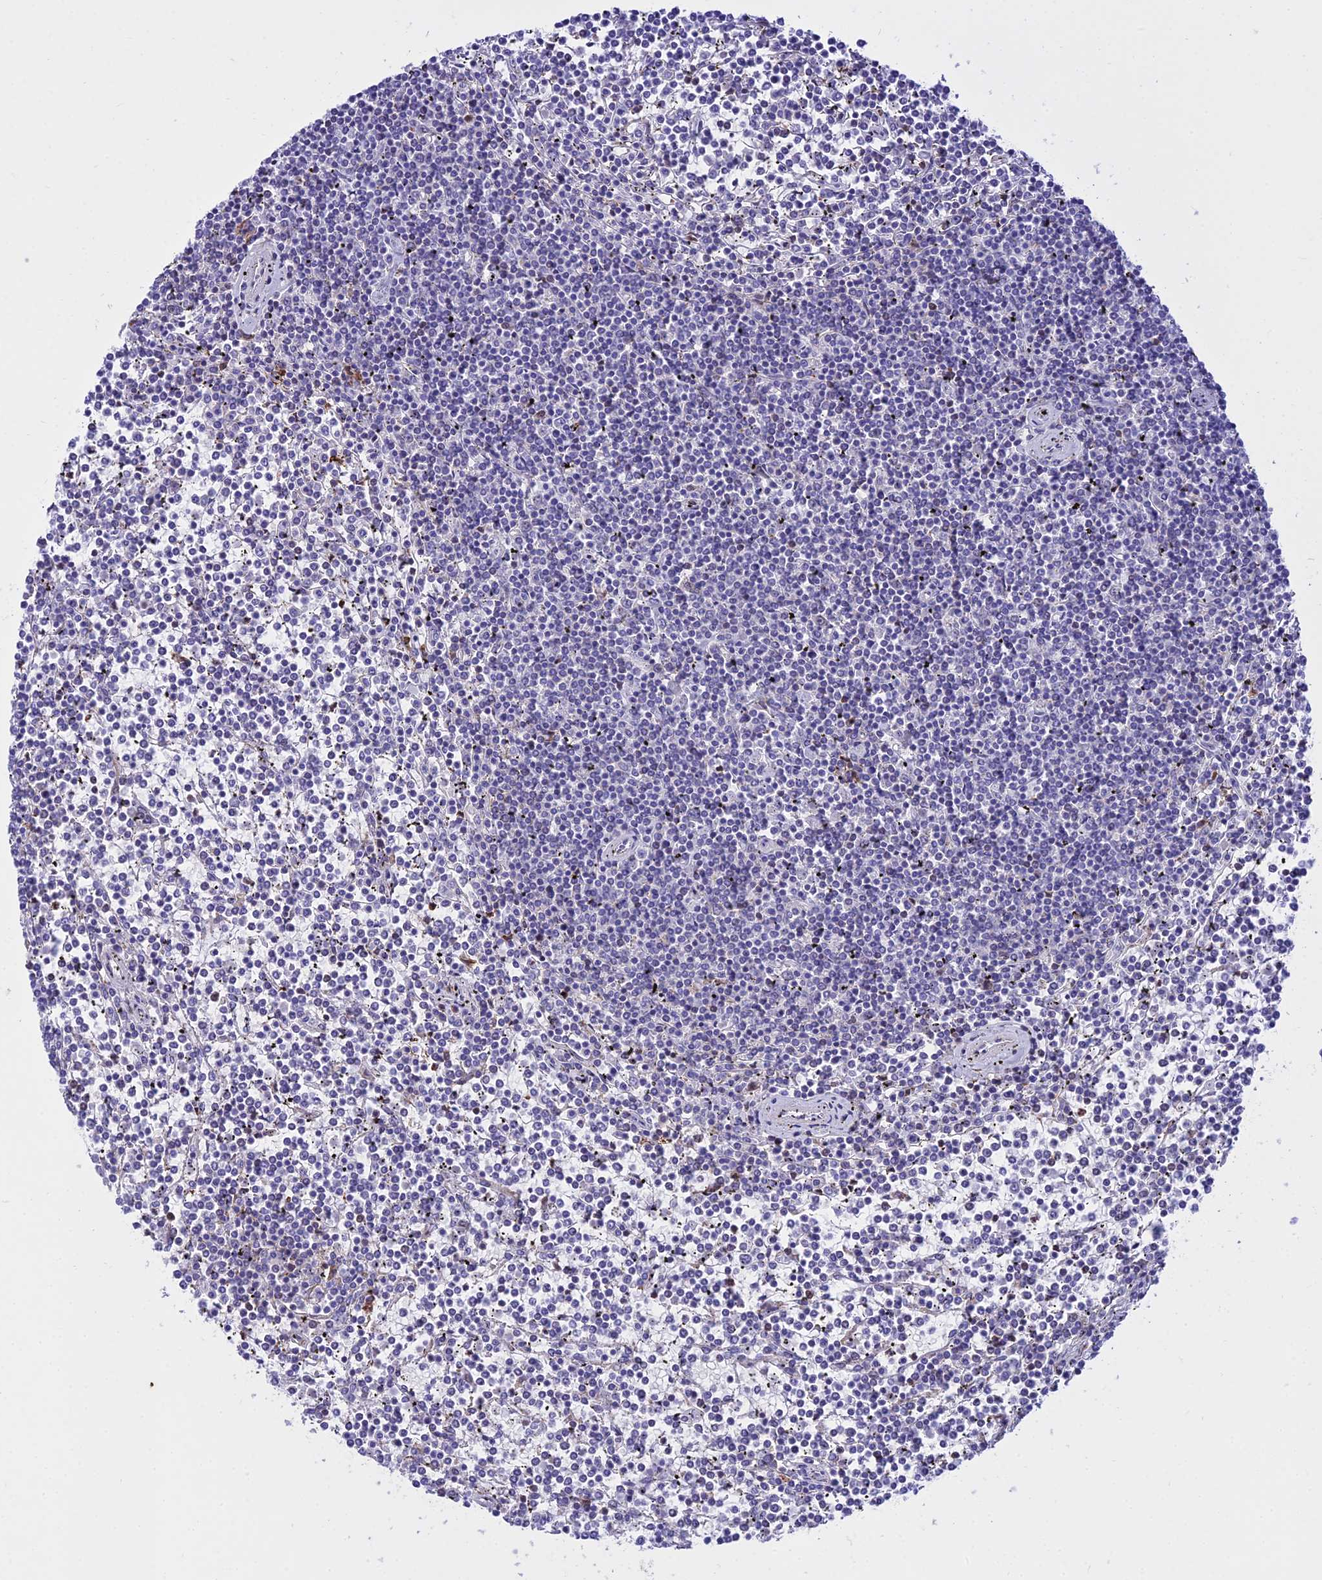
{"staining": {"intensity": "negative", "quantity": "none", "location": "none"}, "tissue": "lymphoma", "cell_type": "Tumor cells", "image_type": "cancer", "snomed": [{"axis": "morphology", "description": "Malignant lymphoma, non-Hodgkin's type, Low grade"}, {"axis": "topography", "description": "Spleen"}], "caption": "High power microscopy histopathology image of an IHC histopathology image of lymphoma, revealing no significant positivity in tumor cells.", "gene": "DLX1", "patient": {"sex": "female", "age": 19}}